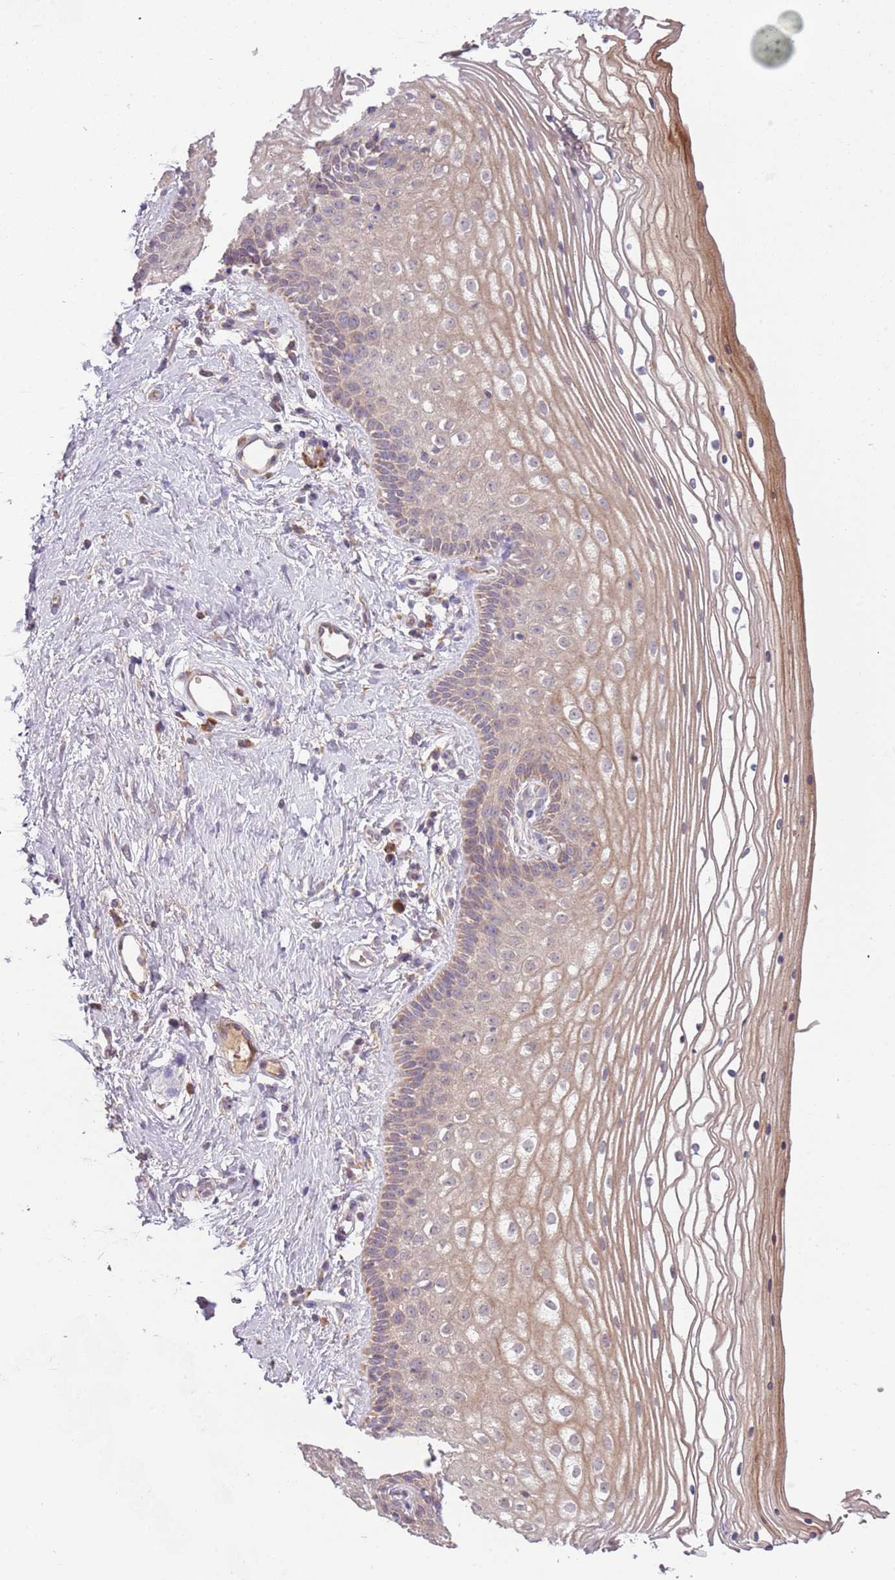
{"staining": {"intensity": "weak", "quantity": ">75%", "location": "cytoplasmic/membranous"}, "tissue": "vagina", "cell_type": "Squamous epithelial cells", "image_type": "normal", "snomed": [{"axis": "morphology", "description": "Normal tissue, NOS"}, {"axis": "topography", "description": "Vagina"}], "caption": "Benign vagina shows weak cytoplasmic/membranous expression in approximately >75% of squamous epithelial cells.", "gene": "FECH", "patient": {"sex": "female", "age": 46}}